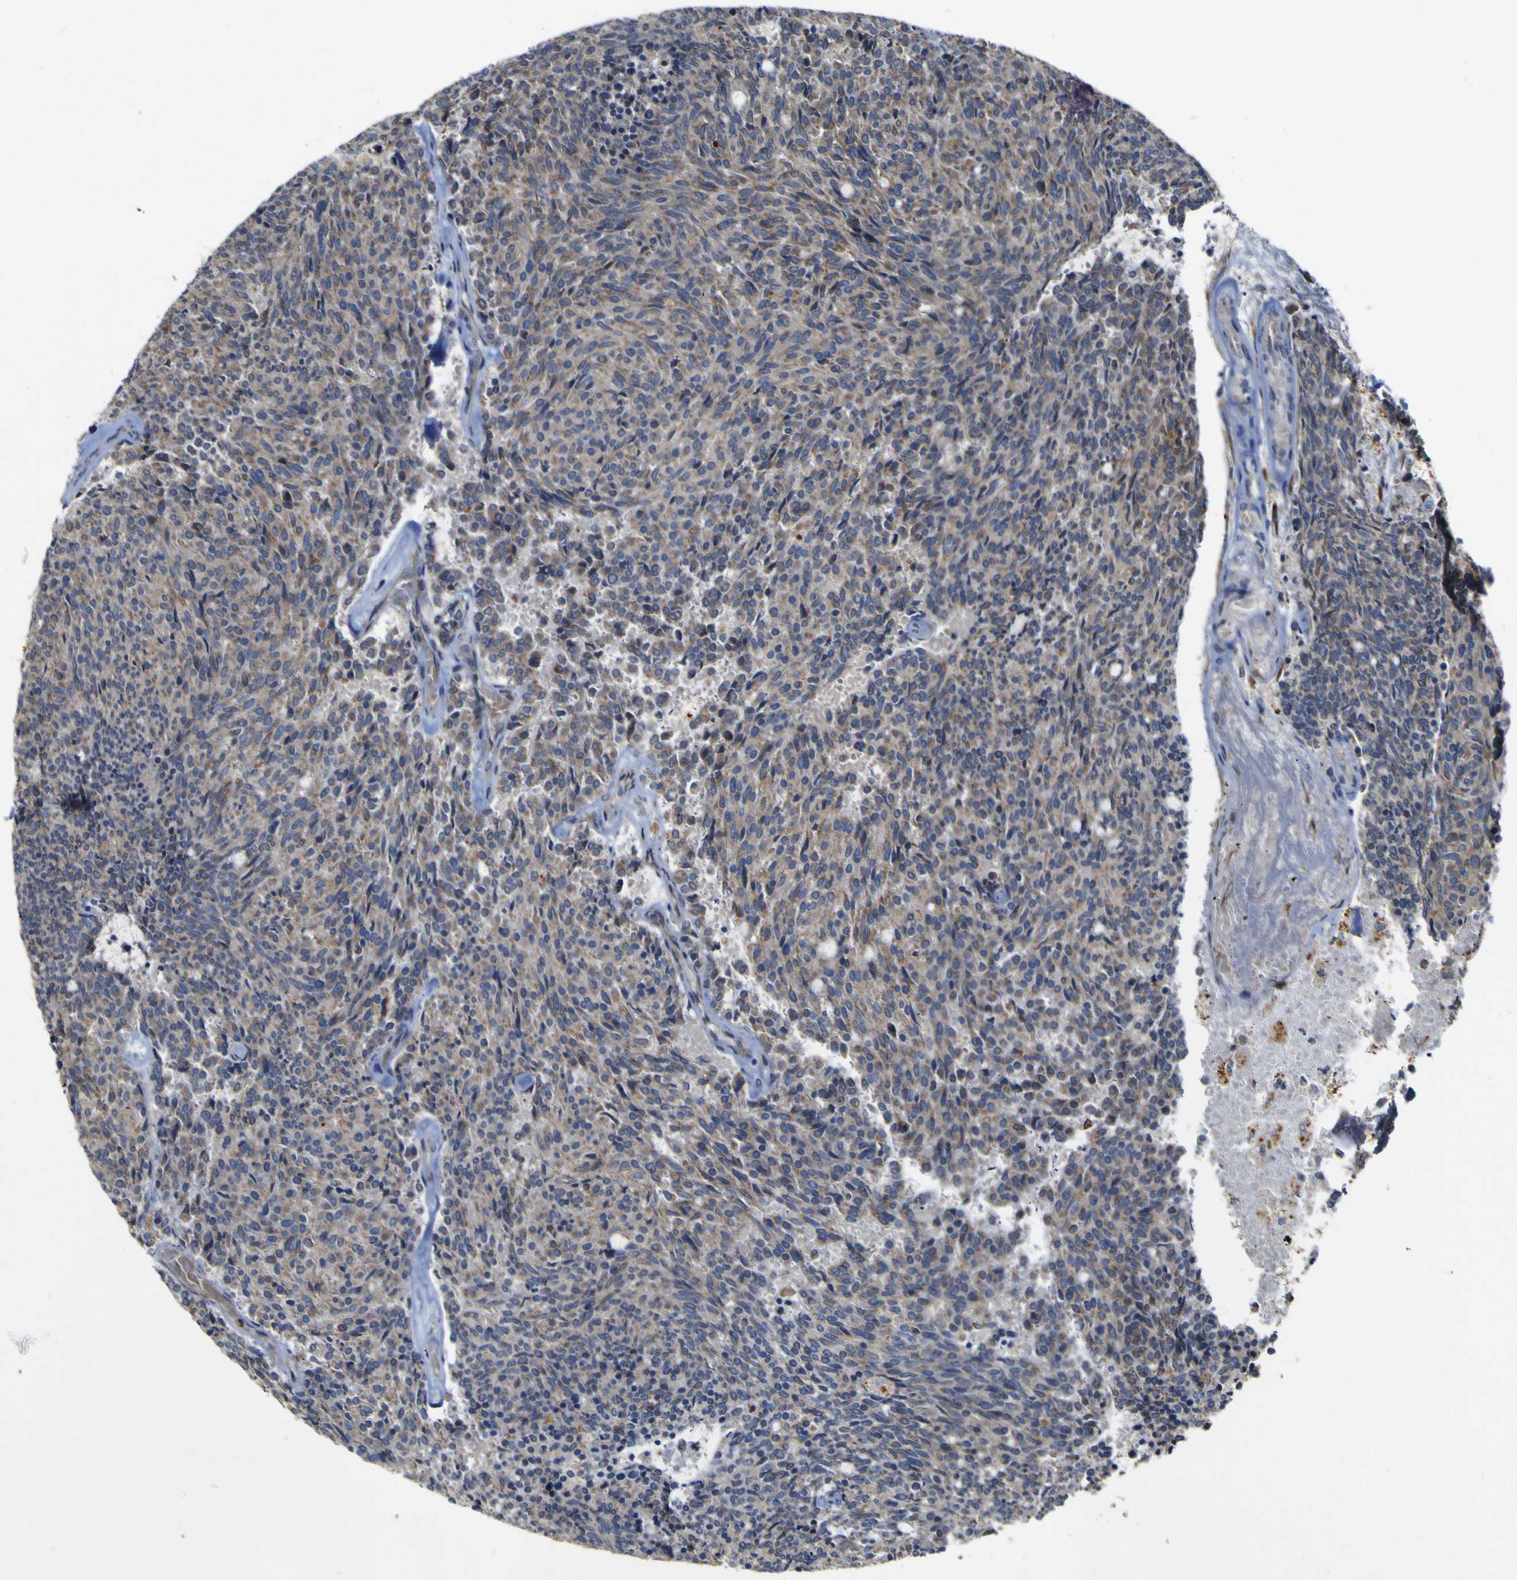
{"staining": {"intensity": "weak", "quantity": ">75%", "location": "cytoplasmic/membranous"}, "tissue": "carcinoid", "cell_type": "Tumor cells", "image_type": "cancer", "snomed": [{"axis": "morphology", "description": "Carcinoid, malignant, NOS"}, {"axis": "topography", "description": "Pancreas"}], "caption": "DAB immunohistochemical staining of human malignant carcinoid displays weak cytoplasmic/membranous protein expression in about >75% of tumor cells.", "gene": "IRAK2", "patient": {"sex": "female", "age": 54}}